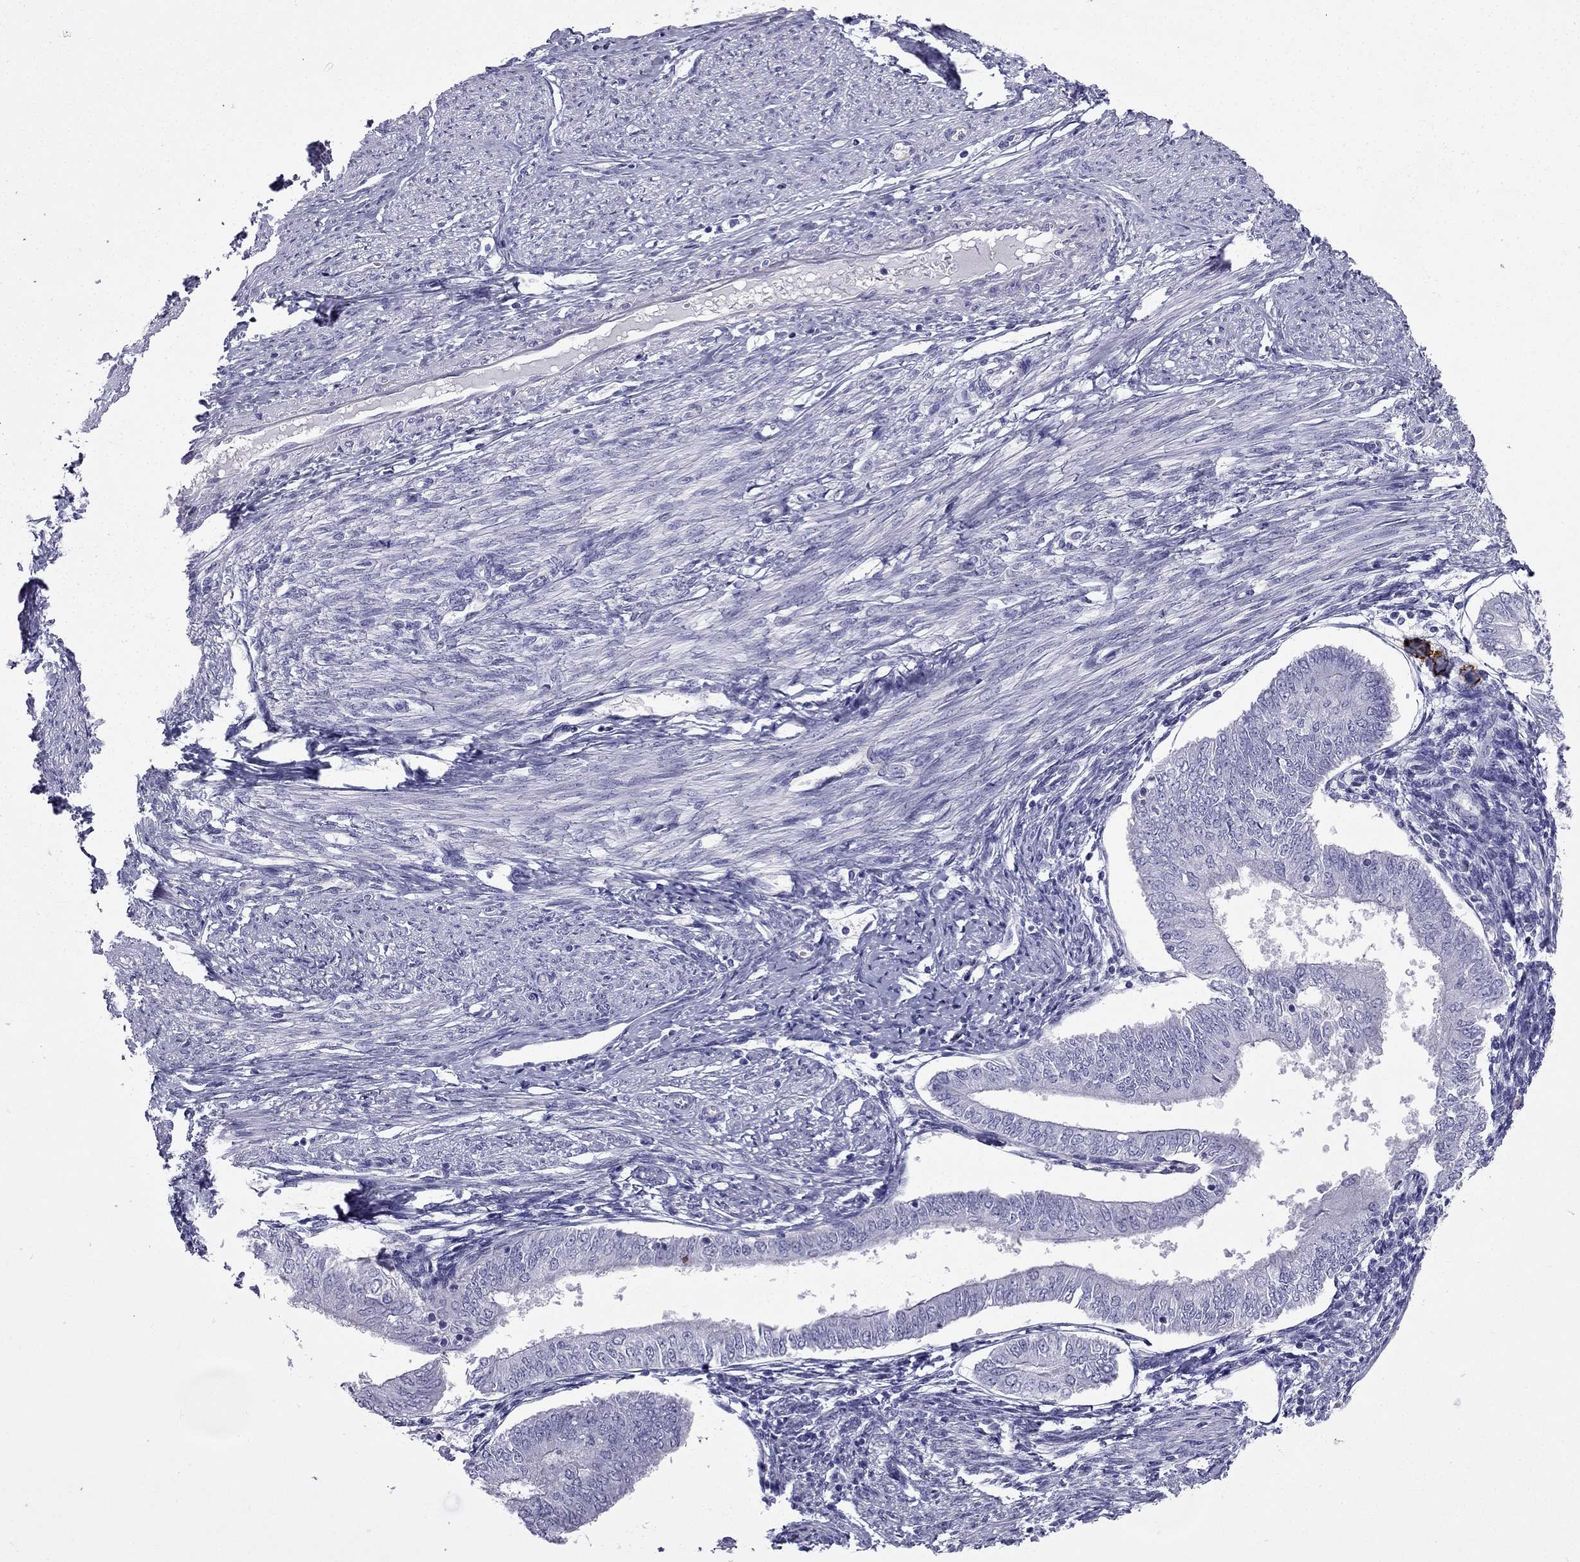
{"staining": {"intensity": "negative", "quantity": "none", "location": "none"}, "tissue": "endometrial cancer", "cell_type": "Tumor cells", "image_type": "cancer", "snomed": [{"axis": "morphology", "description": "Adenocarcinoma, NOS"}, {"axis": "topography", "description": "Endometrium"}], "caption": "This is an immunohistochemistry image of endometrial cancer. There is no expression in tumor cells.", "gene": "GJA8", "patient": {"sex": "female", "age": 58}}